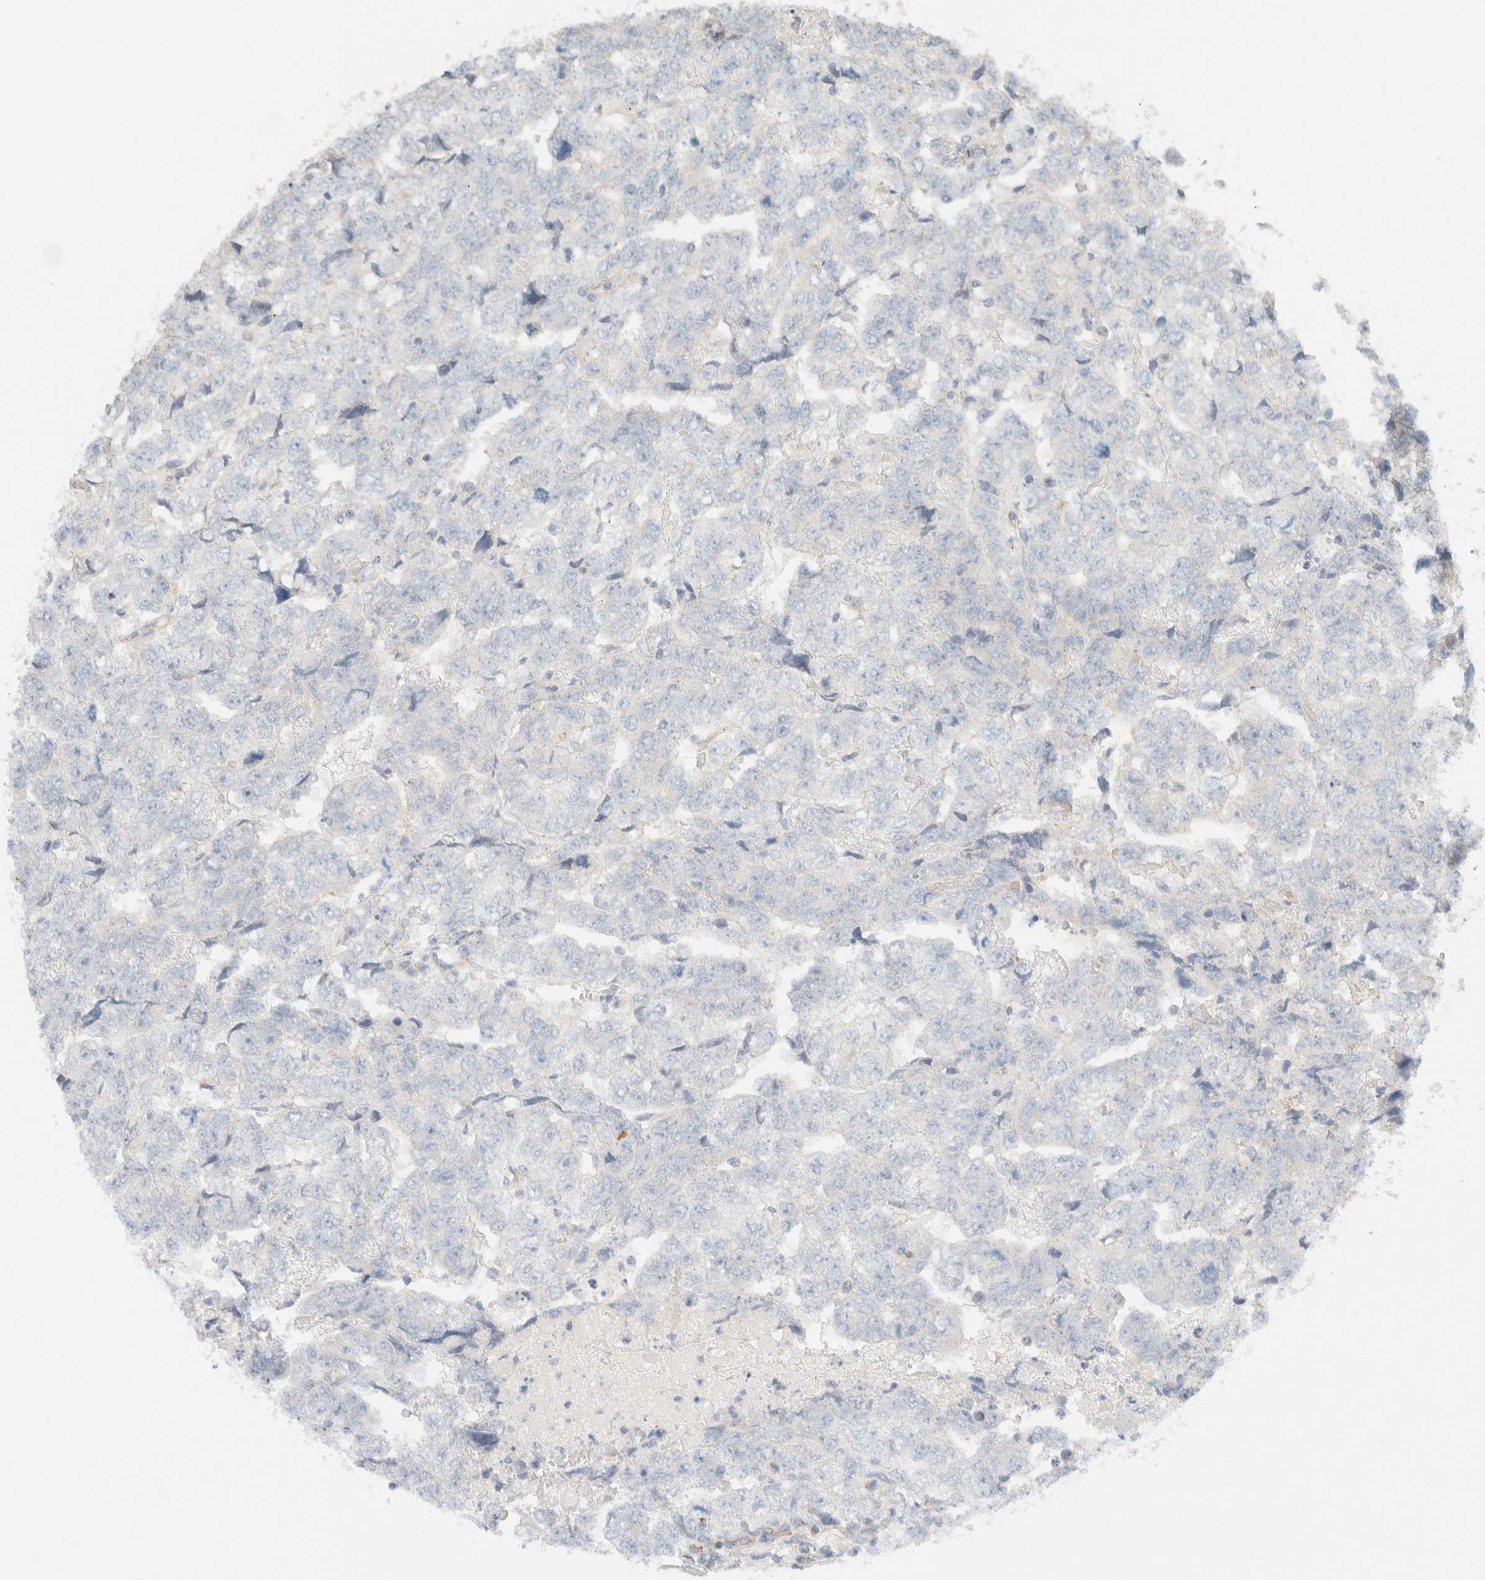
{"staining": {"intensity": "negative", "quantity": "none", "location": "none"}, "tissue": "testis cancer", "cell_type": "Tumor cells", "image_type": "cancer", "snomed": [{"axis": "morphology", "description": "Carcinoma, Embryonal, NOS"}, {"axis": "topography", "description": "Testis"}], "caption": "IHC photomicrograph of neoplastic tissue: embryonal carcinoma (testis) stained with DAB shows no significant protein expression in tumor cells.", "gene": "SH3GLB2", "patient": {"sex": "male", "age": 36}}